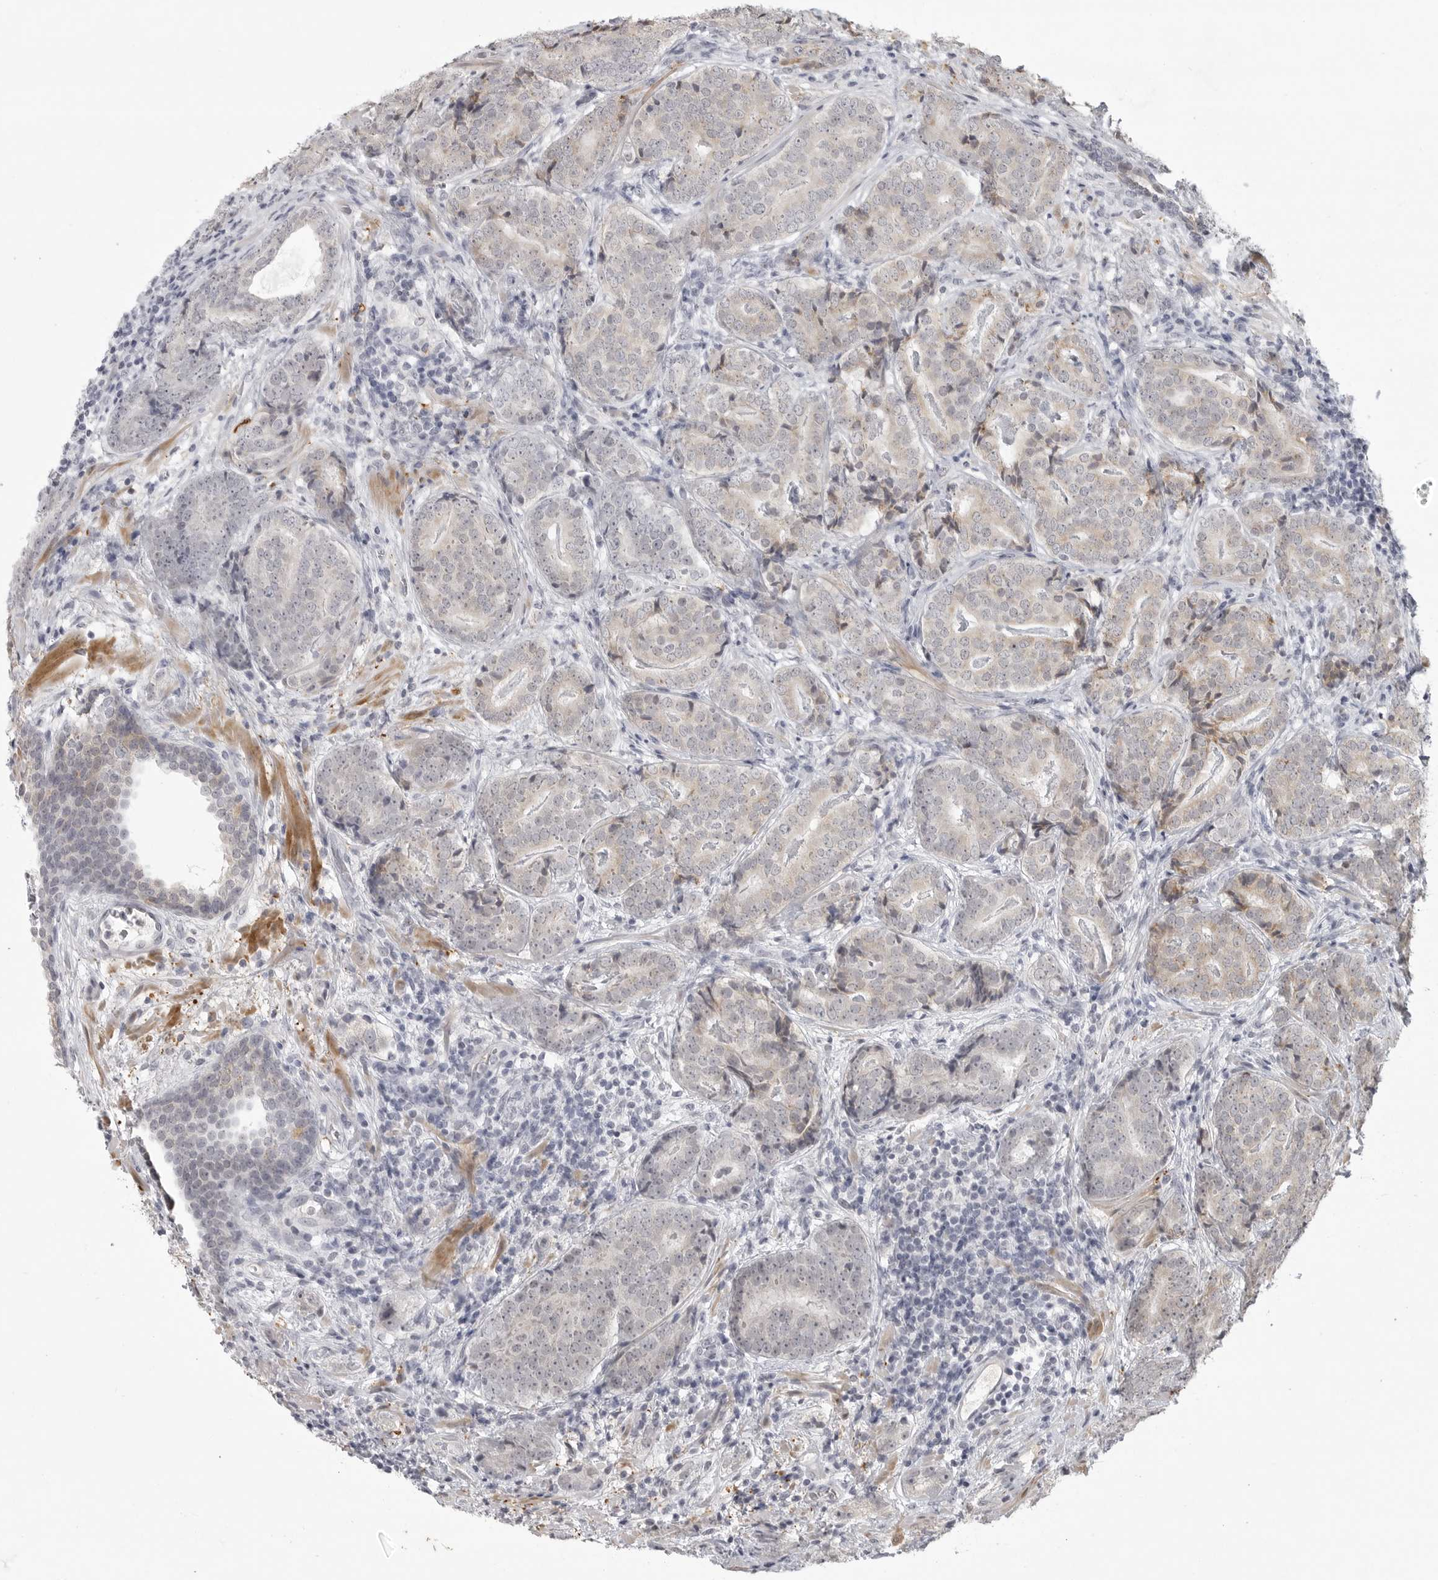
{"staining": {"intensity": "weak", "quantity": "25%-75%", "location": "cytoplasmic/membranous"}, "tissue": "prostate cancer", "cell_type": "Tumor cells", "image_type": "cancer", "snomed": [{"axis": "morphology", "description": "Adenocarcinoma, High grade"}, {"axis": "topography", "description": "Prostate"}], "caption": "Human prostate cancer (high-grade adenocarcinoma) stained with a brown dye demonstrates weak cytoplasmic/membranous positive expression in approximately 25%-75% of tumor cells.", "gene": "TCTN3", "patient": {"sex": "male", "age": 56}}